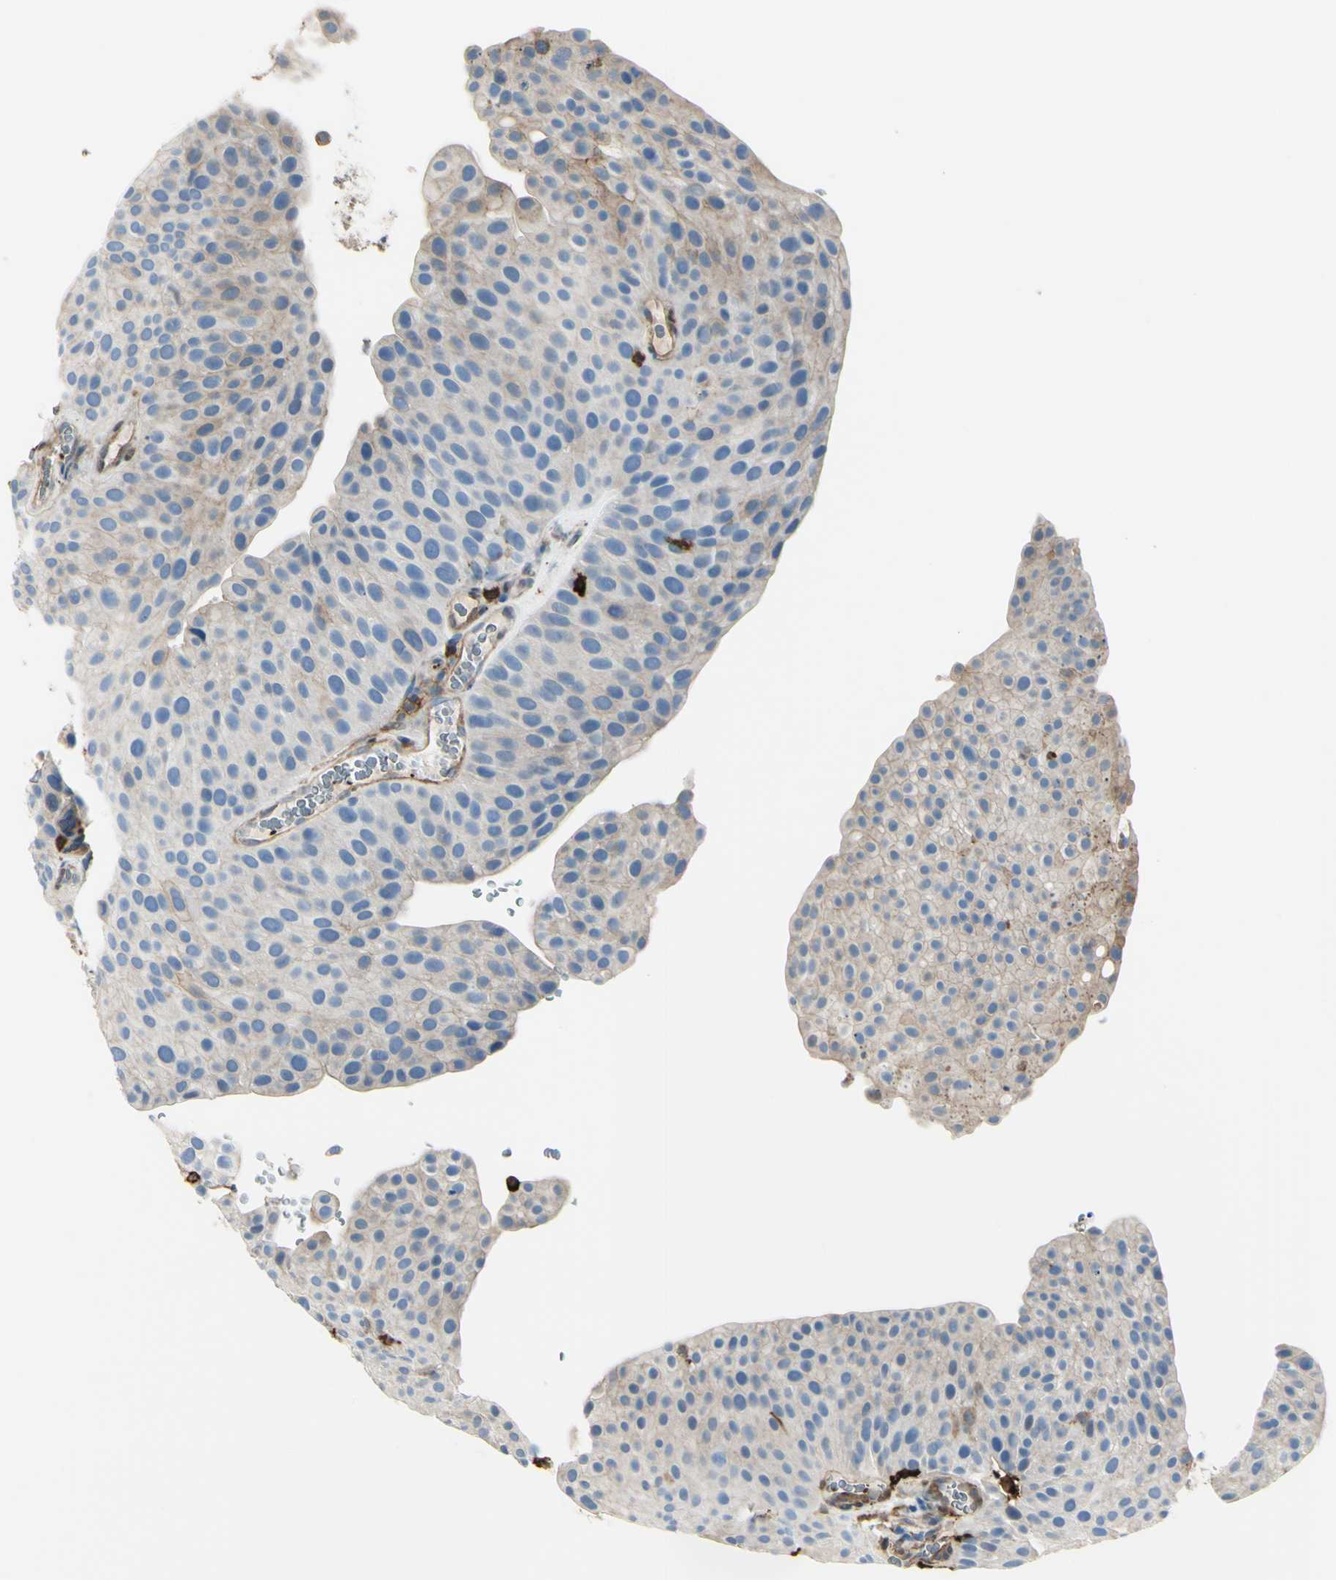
{"staining": {"intensity": "weak", "quantity": "25%-75%", "location": "cytoplasmic/membranous"}, "tissue": "urothelial cancer", "cell_type": "Tumor cells", "image_type": "cancer", "snomed": [{"axis": "morphology", "description": "Urothelial carcinoma, Low grade"}, {"axis": "topography", "description": "Smooth muscle"}, {"axis": "topography", "description": "Urinary bladder"}], "caption": "Immunohistochemistry (IHC) of human urothelial cancer exhibits low levels of weak cytoplasmic/membranous staining in about 25%-75% of tumor cells. The protein is shown in brown color, while the nuclei are stained blue.", "gene": "GSN", "patient": {"sex": "male", "age": 60}}